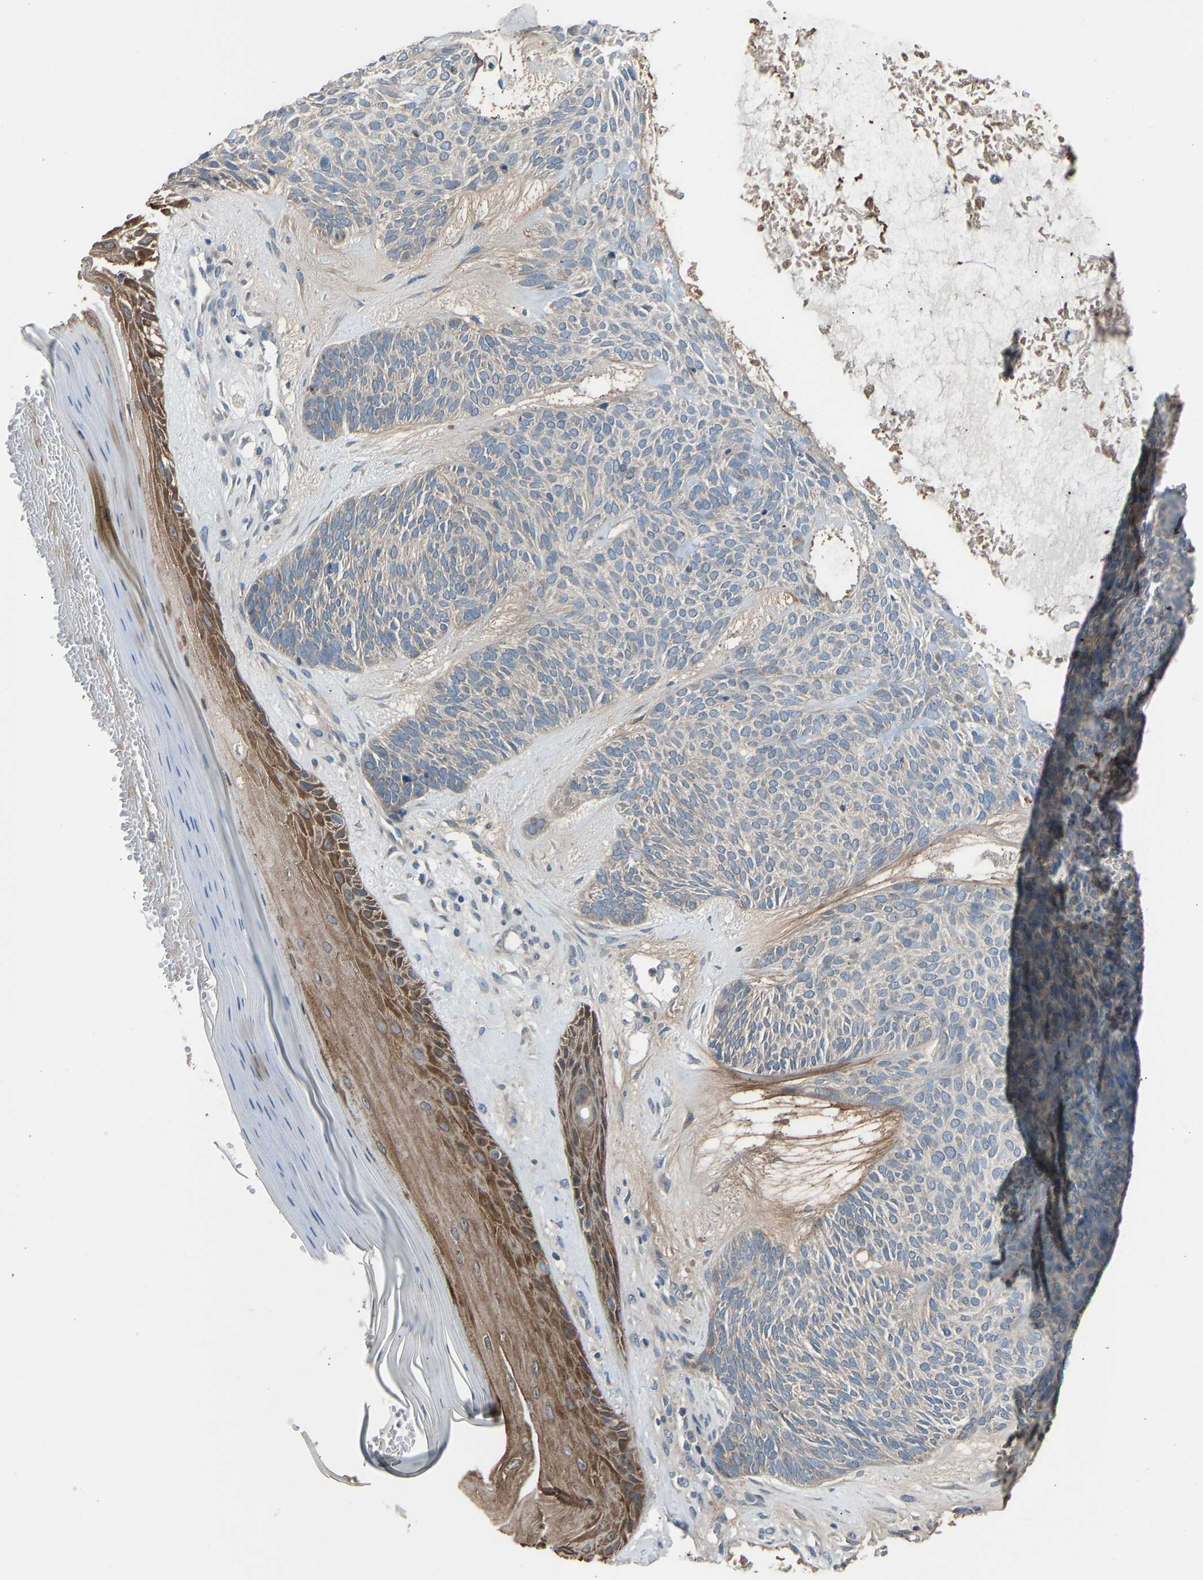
{"staining": {"intensity": "negative", "quantity": "none", "location": "none"}, "tissue": "skin cancer", "cell_type": "Tumor cells", "image_type": "cancer", "snomed": [{"axis": "morphology", "description": "Basal cell carcinoma"}, {"axis": "topography", "description": "Skin"}], "caption": "Immunohistochemistry of human skin basal cell carcinoma displays no positivity in tumor cells.", "gene": "TGFBR3", "patient": {"sex": "male", "age": 55}}